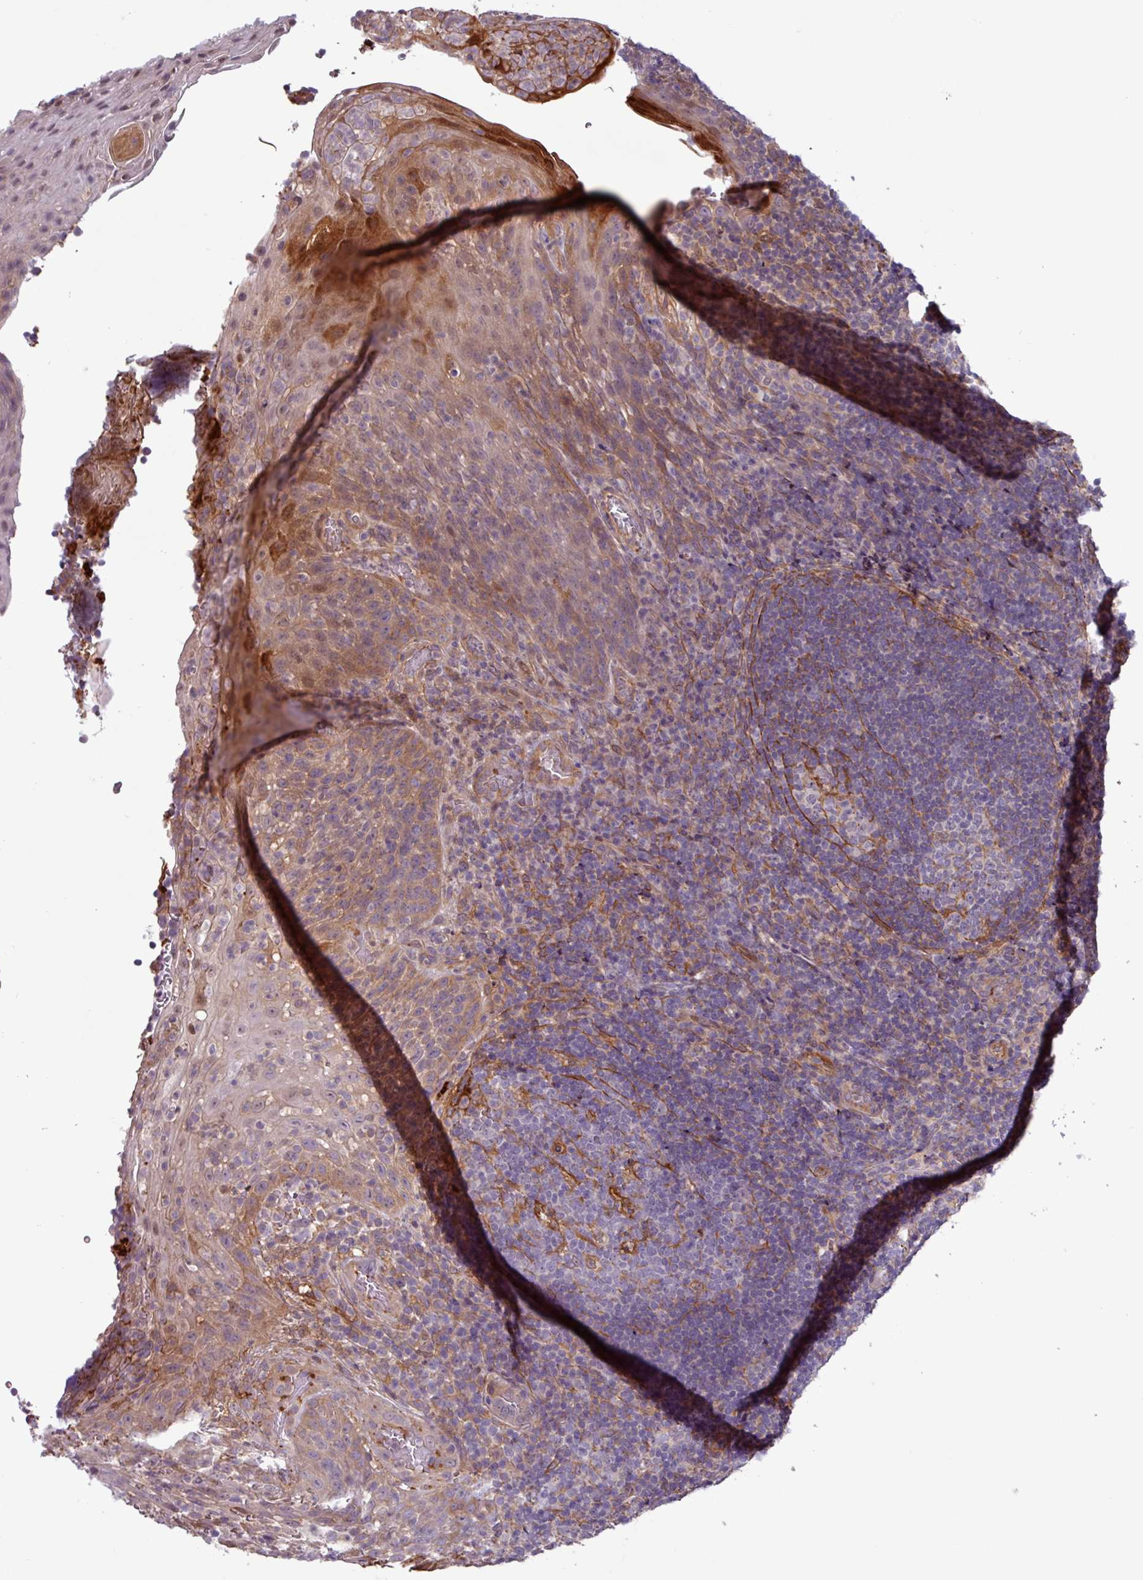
{"staining": {"intensity": "negative", "quantity": "none", "location": "none"}, "tissue": "tonsil", "cell_type": "Germinal center cells", "image_type": "normal", "snomed": [{"axis": "morphology", "description": "Normal tissue, NOS"}, {"axis": "topography", "description": "Tonsil"}], "caption": "The photomicrograph demonstrates no significant positivity in germinal center cells of tonsil. (DAB immunohistochemistry (IHC) with hematoxylin counter stain).", "gene": "PCED1A", "patient": {"sex": "male", "age": 17}}